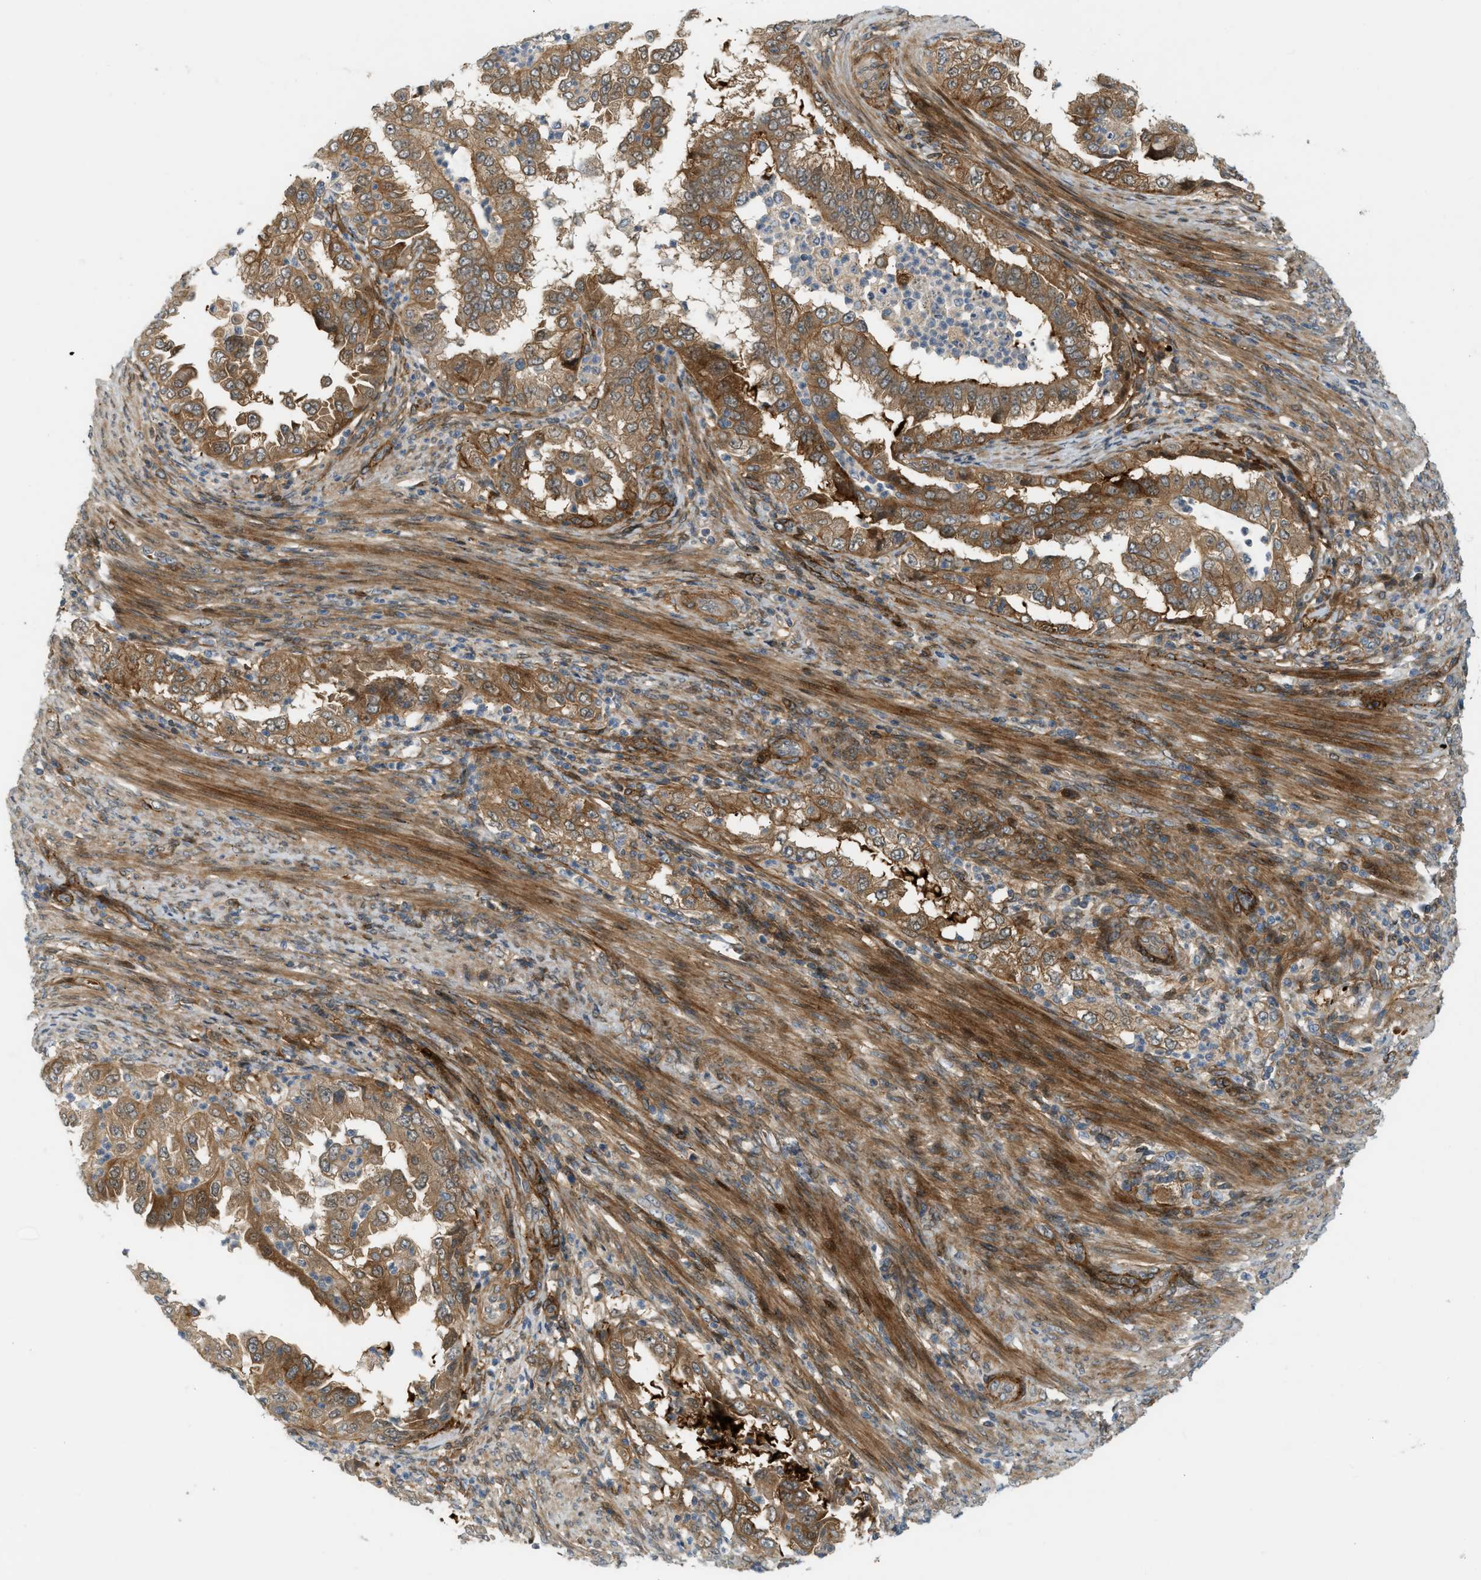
{"staining": {"intensity": "moderate", "quantity": ">75%", "location": "cytoplasmic/membranous"}, "tissue": "endometrial cancer", "cell_type": "Tumor cells", "image_type": "cancer", "snomed": [{"axis": "morphology", "description": "Adenocarcinoma, NOS"}, {"axis": "topography", "description": "Endometrium"}], "caption": "A medium amount of moderate cytoplasmic/membranous positivity is present in approximately >75% of tumor cells in endometrial adenocarcinoma tissue. (Stains: DAB in brown, nuclei in blue, Microscopy: brightfield microscopy at high magnification).", "gene": "EDNRA", "patient": {"sex": "female", "age": 85}}